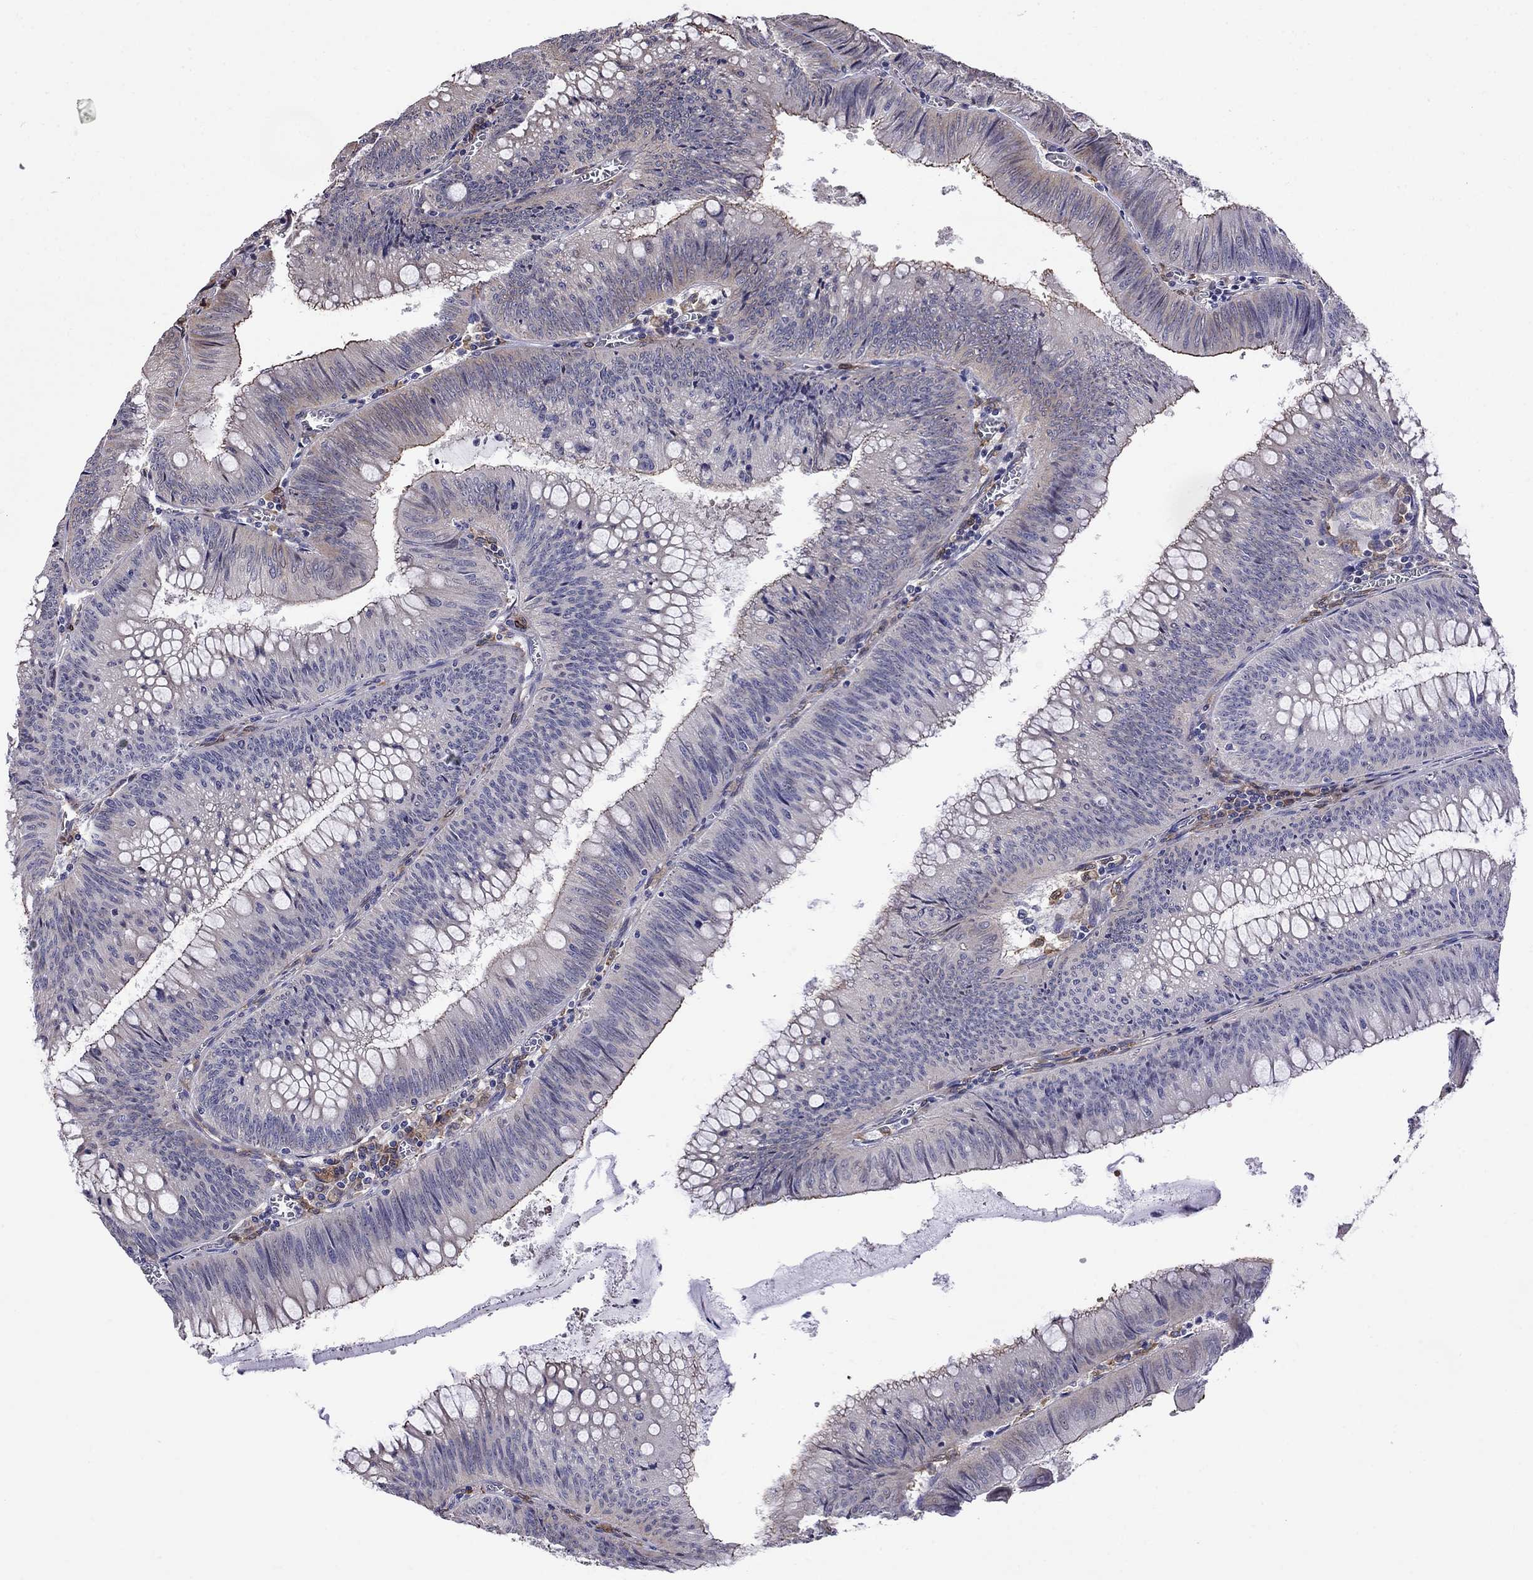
{"staining": {"intensity": "moderate", "quantity": "<25%", "location": "cytoplasmic/membranous"}, "tissue": "colorectal cancer", "cell_type": "Tumor cells", "image_type": "cancer", "snomed": [{"axis": "morphology", "description": "Adenocarcinoma, NOS"}, {"axis": "topography", "description": "Rectum"}], "caption": "Tumor cells exhibit low levels of moderate cytoplasmic/membranous expression in approximately <25% of cells in human colorectal cancer.", "gene": "ADAM28", "patient": {"sex": "female", "age": 72}}